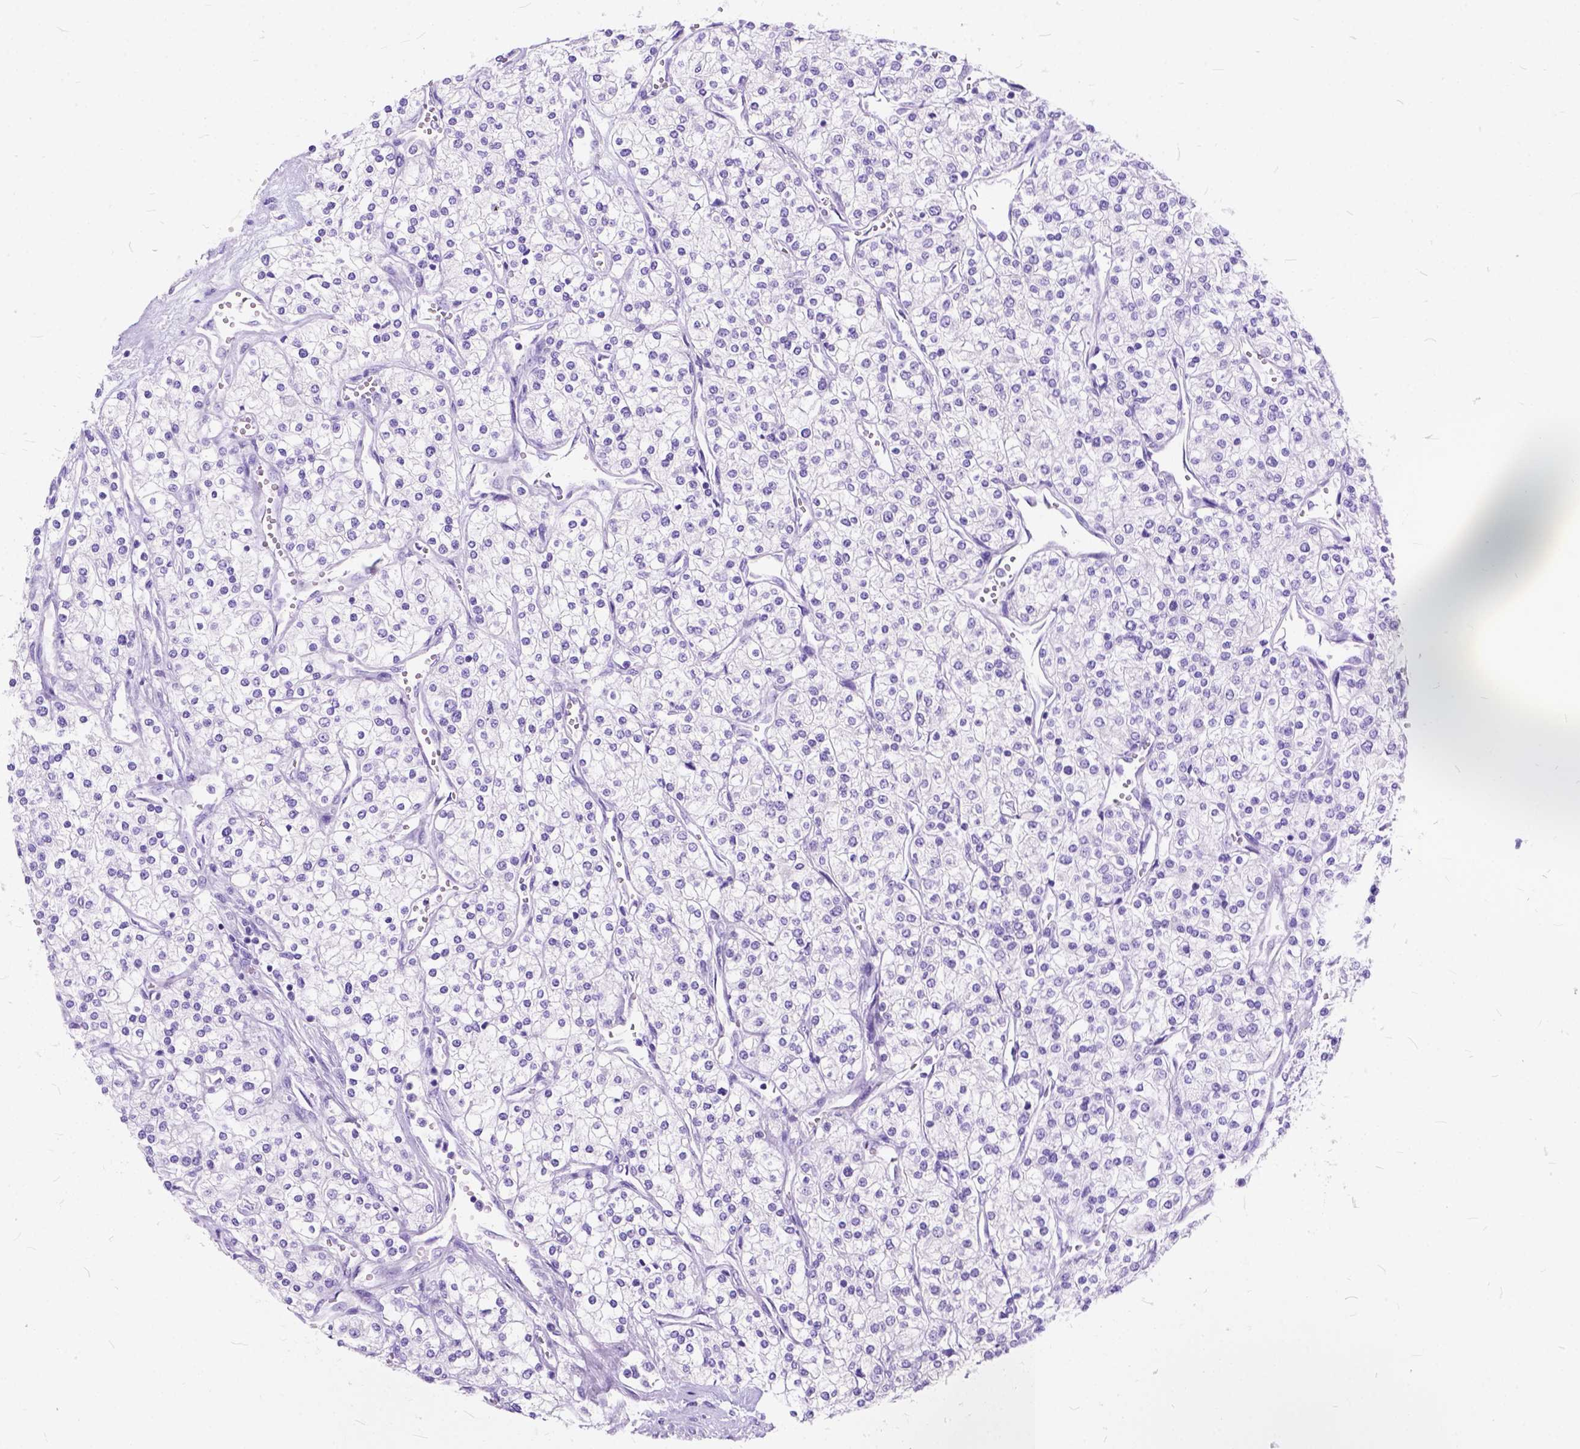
{"staining": {"intensity": "negative", "quantity": "none", "location": "none"}, "tissue": "renal cancer", "cell_type": "Tumor cells", "image_type": "cancer", "snomed": [{"axis": "morphology", "description": "Adenocarcinoma, NOS"}, {"axis": "topography", "description": "Kidney"}], "caption": "Immunohistochemistry (IHC) micrograph of neoplastic tissue: human renal adenocarcinoma stained with DAB exhibits no significant protein expression in tumor cells.", "gene": "C1QTNF3", "patient": {"sex": "male", "age": 80}}